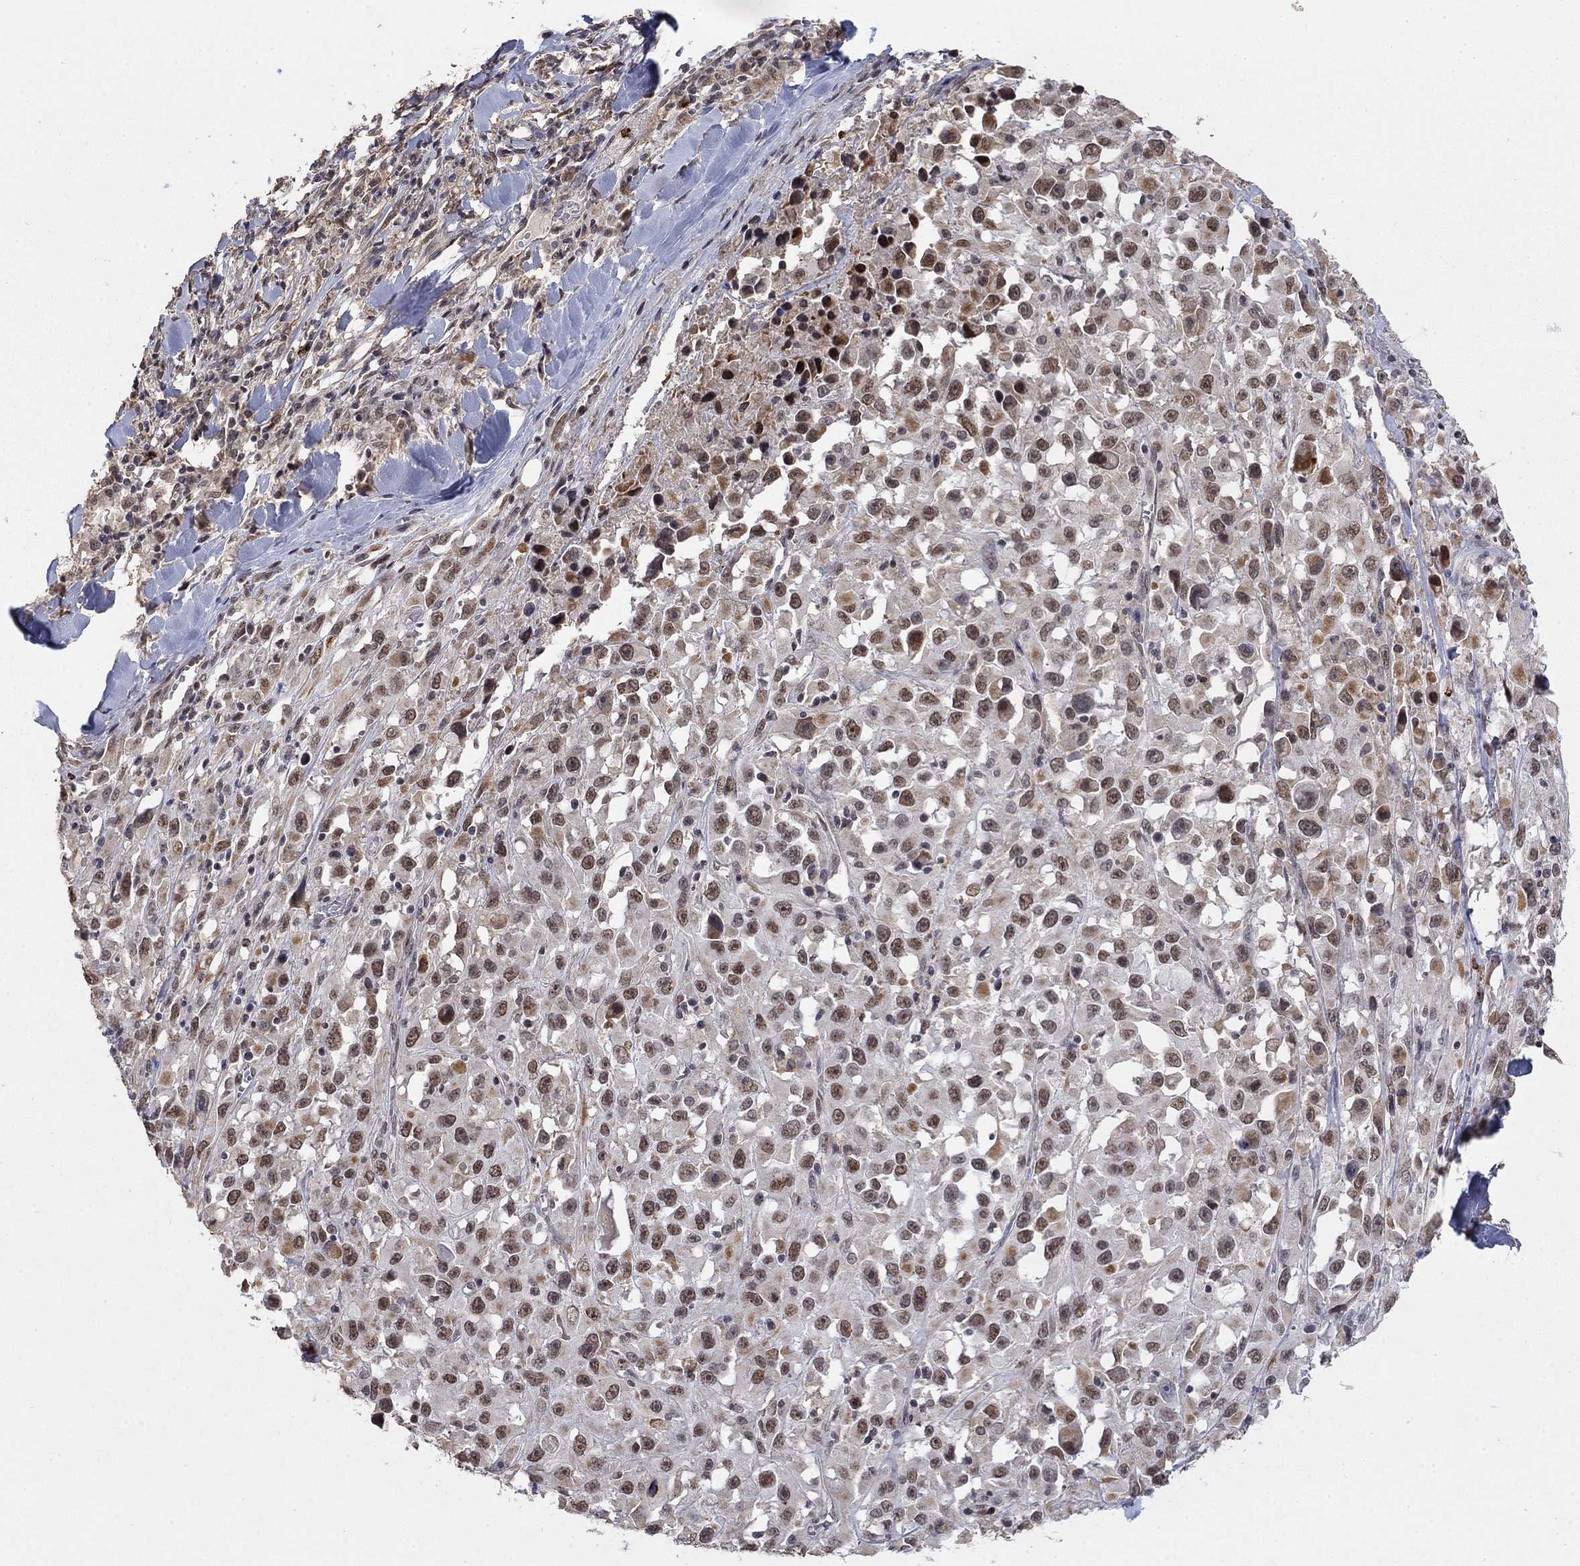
{"staining": {"intensity": "moderate", "quantity": "25%-75%", "location": "nuclear"}, "tissue": "melanoma", "cell_type": "Tumor cells", "image_type": "cancer", "snomed": [{"axis": "morphology", "description": "Malignant melanoma, Metastatic site"}, {"axis": "topography", "description": "Lymph node"}], "caption": "Approximately 25%-75% of tumor cells in malignant melanoma (metastatic site) display moderate nuclear protein staining as visualized by brown immunohistochemical staining.", "gene": "GRIA3", "patient": {"sex": "male", "age": 50}}